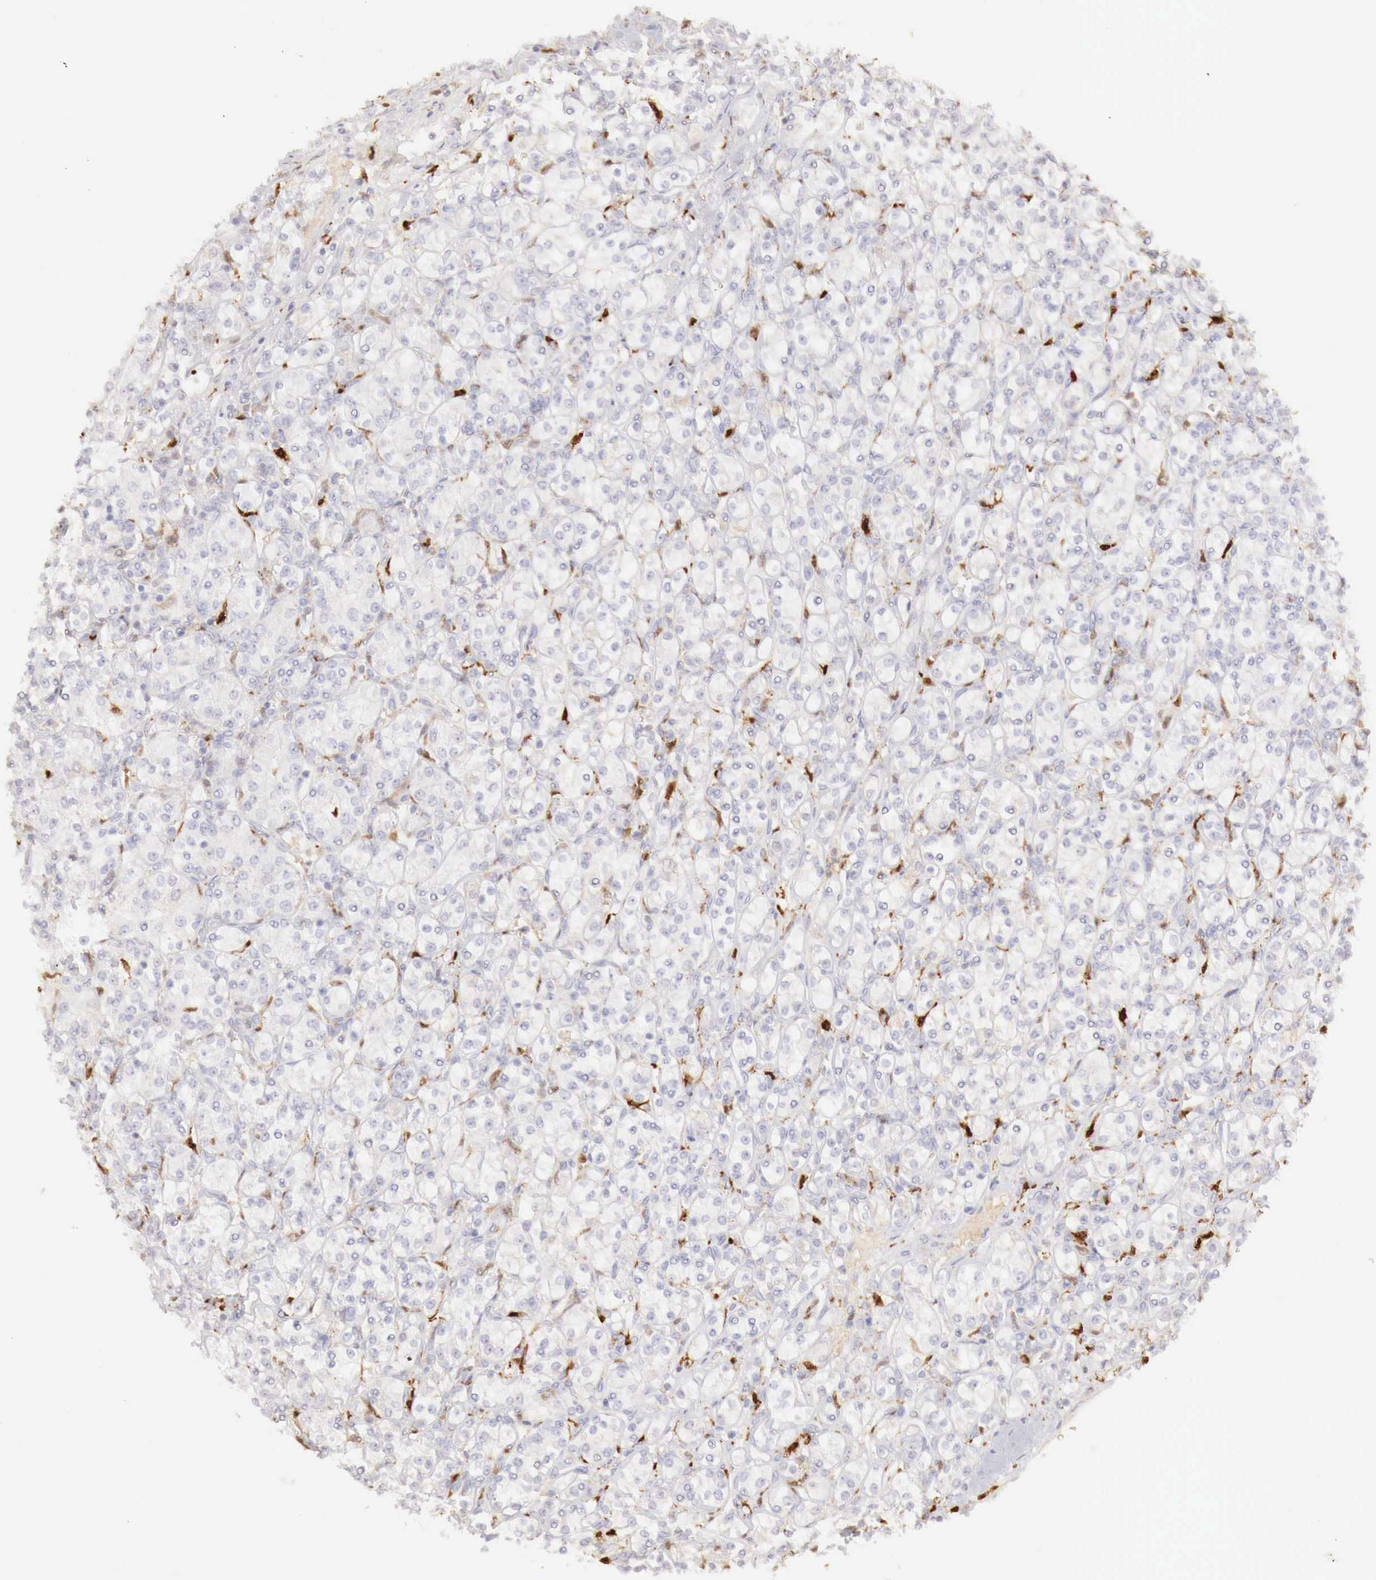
{"staining": {"intensity": "negative", "quantity": "none", "location": "none"}, "tissue": "renal cancer", "cell_type": "Tumor cells", "image_type": "cancer", "snomed": [{"axis": "morphology", "description": "Adenocarcinoma, NOS"}, {"axis": "topography", "description": "Kidney"}], "caption": "A micrograph of renal cancer (adenocarcinoma) stained for a protein exhibits no brown staining in tumor cells.", "gene": "RENBP", "patient": {"sex": "male", "age": 77}}